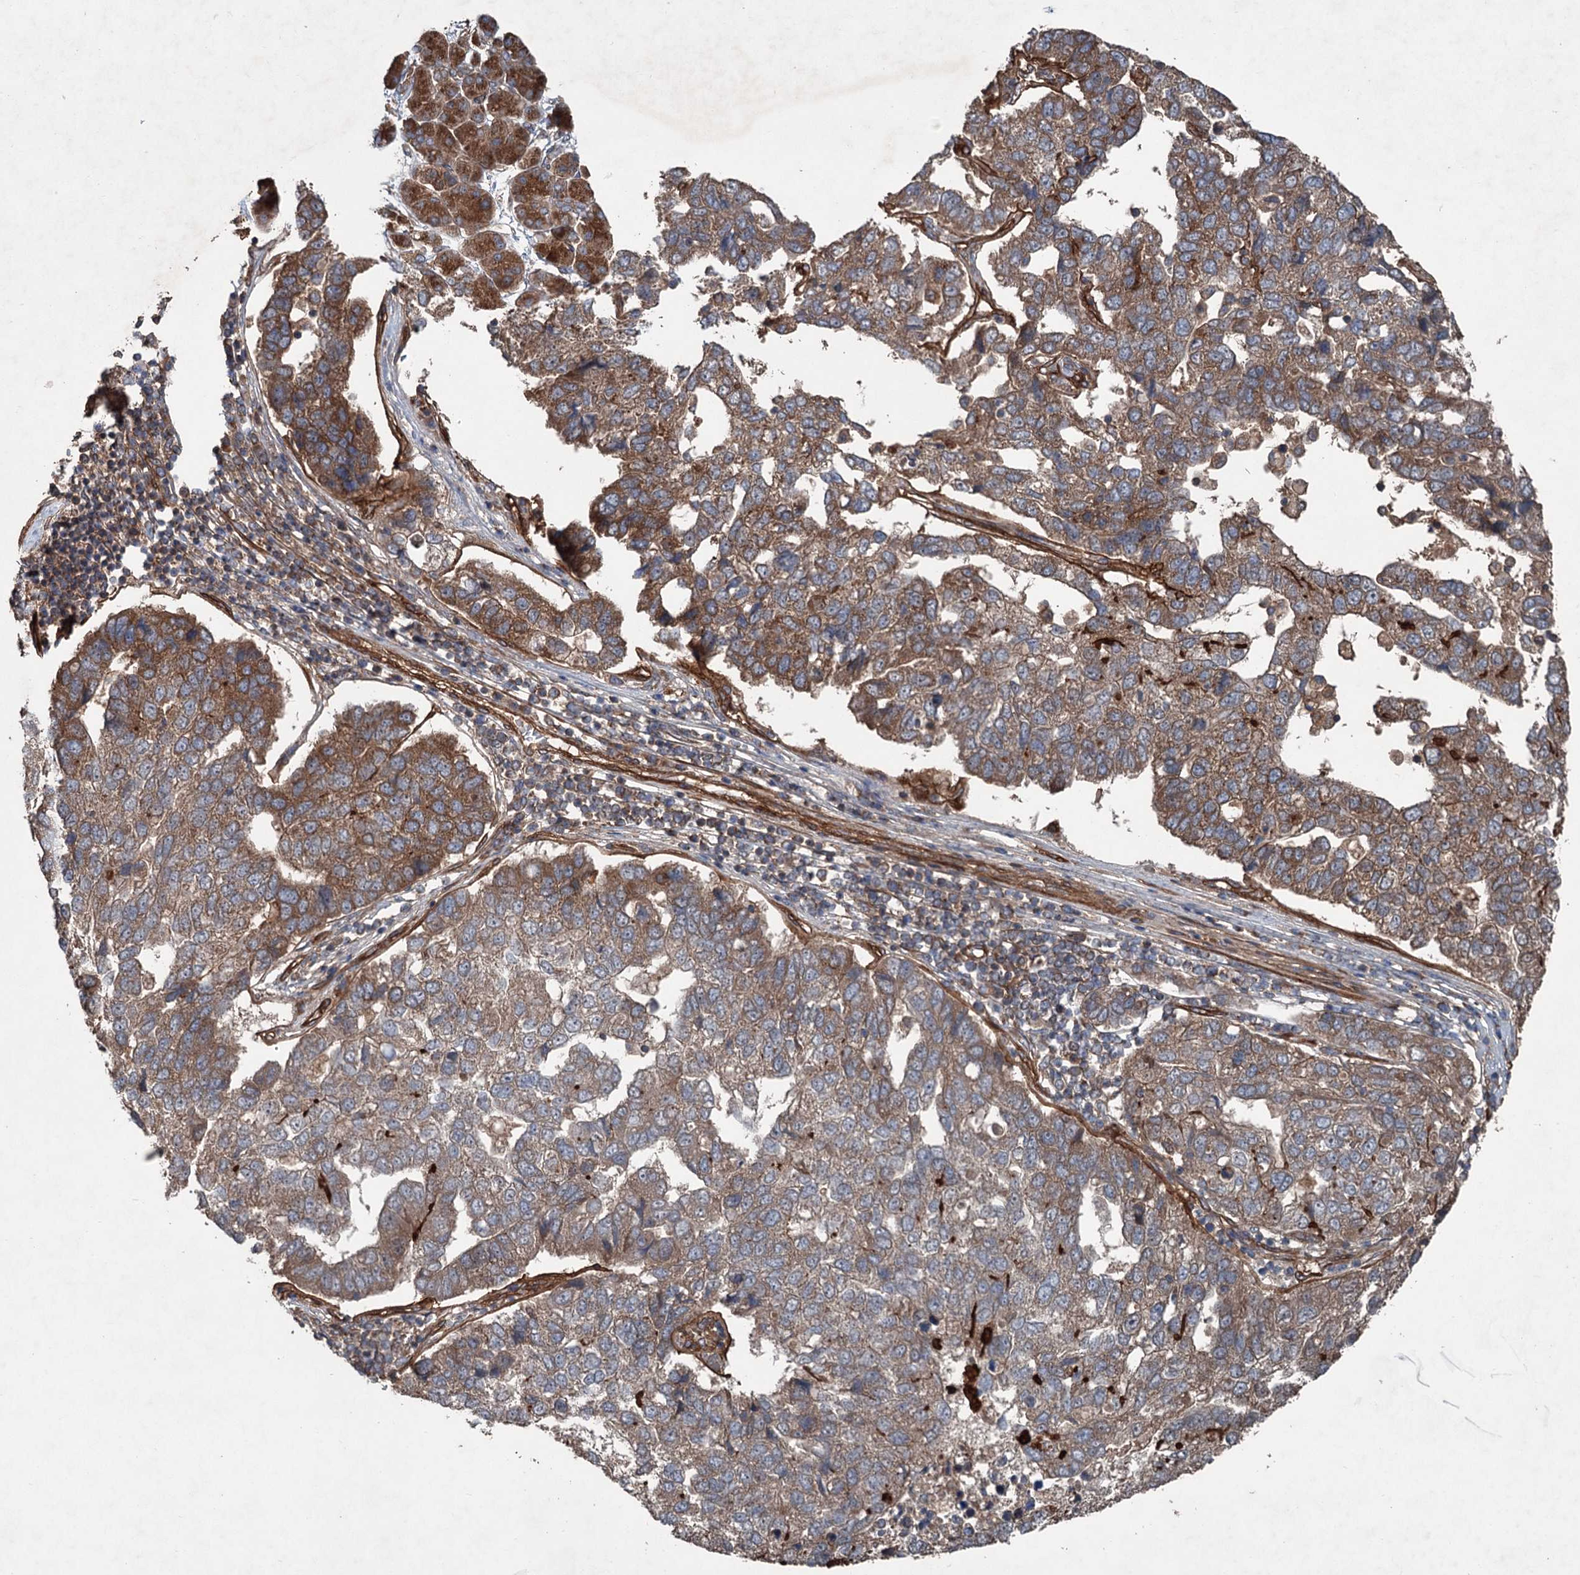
{"staining": {"intensity": "moderate", "quantity": ">75%", "location": "cytoplasmic/membranous"}, "tissue": "pancreatic cancer", "cell_type": "Tumor cells", "image_type": "cancer", "snomed": [{"axis": "morphology", "description": "Adenocarcinoma, NOS"}, {"axis": "topography", "description": "Pancreas"}], "caption": "Protein expression analysis of adenocarcinoma (pancreatic) exhibits moderate cytoplasmic/membranous positivity in approximately >75% of tumor cells. (Stains: DAB (3,3'-diaminobenzidine) in brown, nuclei in blue, Microscopy: brightfield microscopy at high magnification).", "gene": "RNF214", "patient": {"sex": "female", "age": 61}}